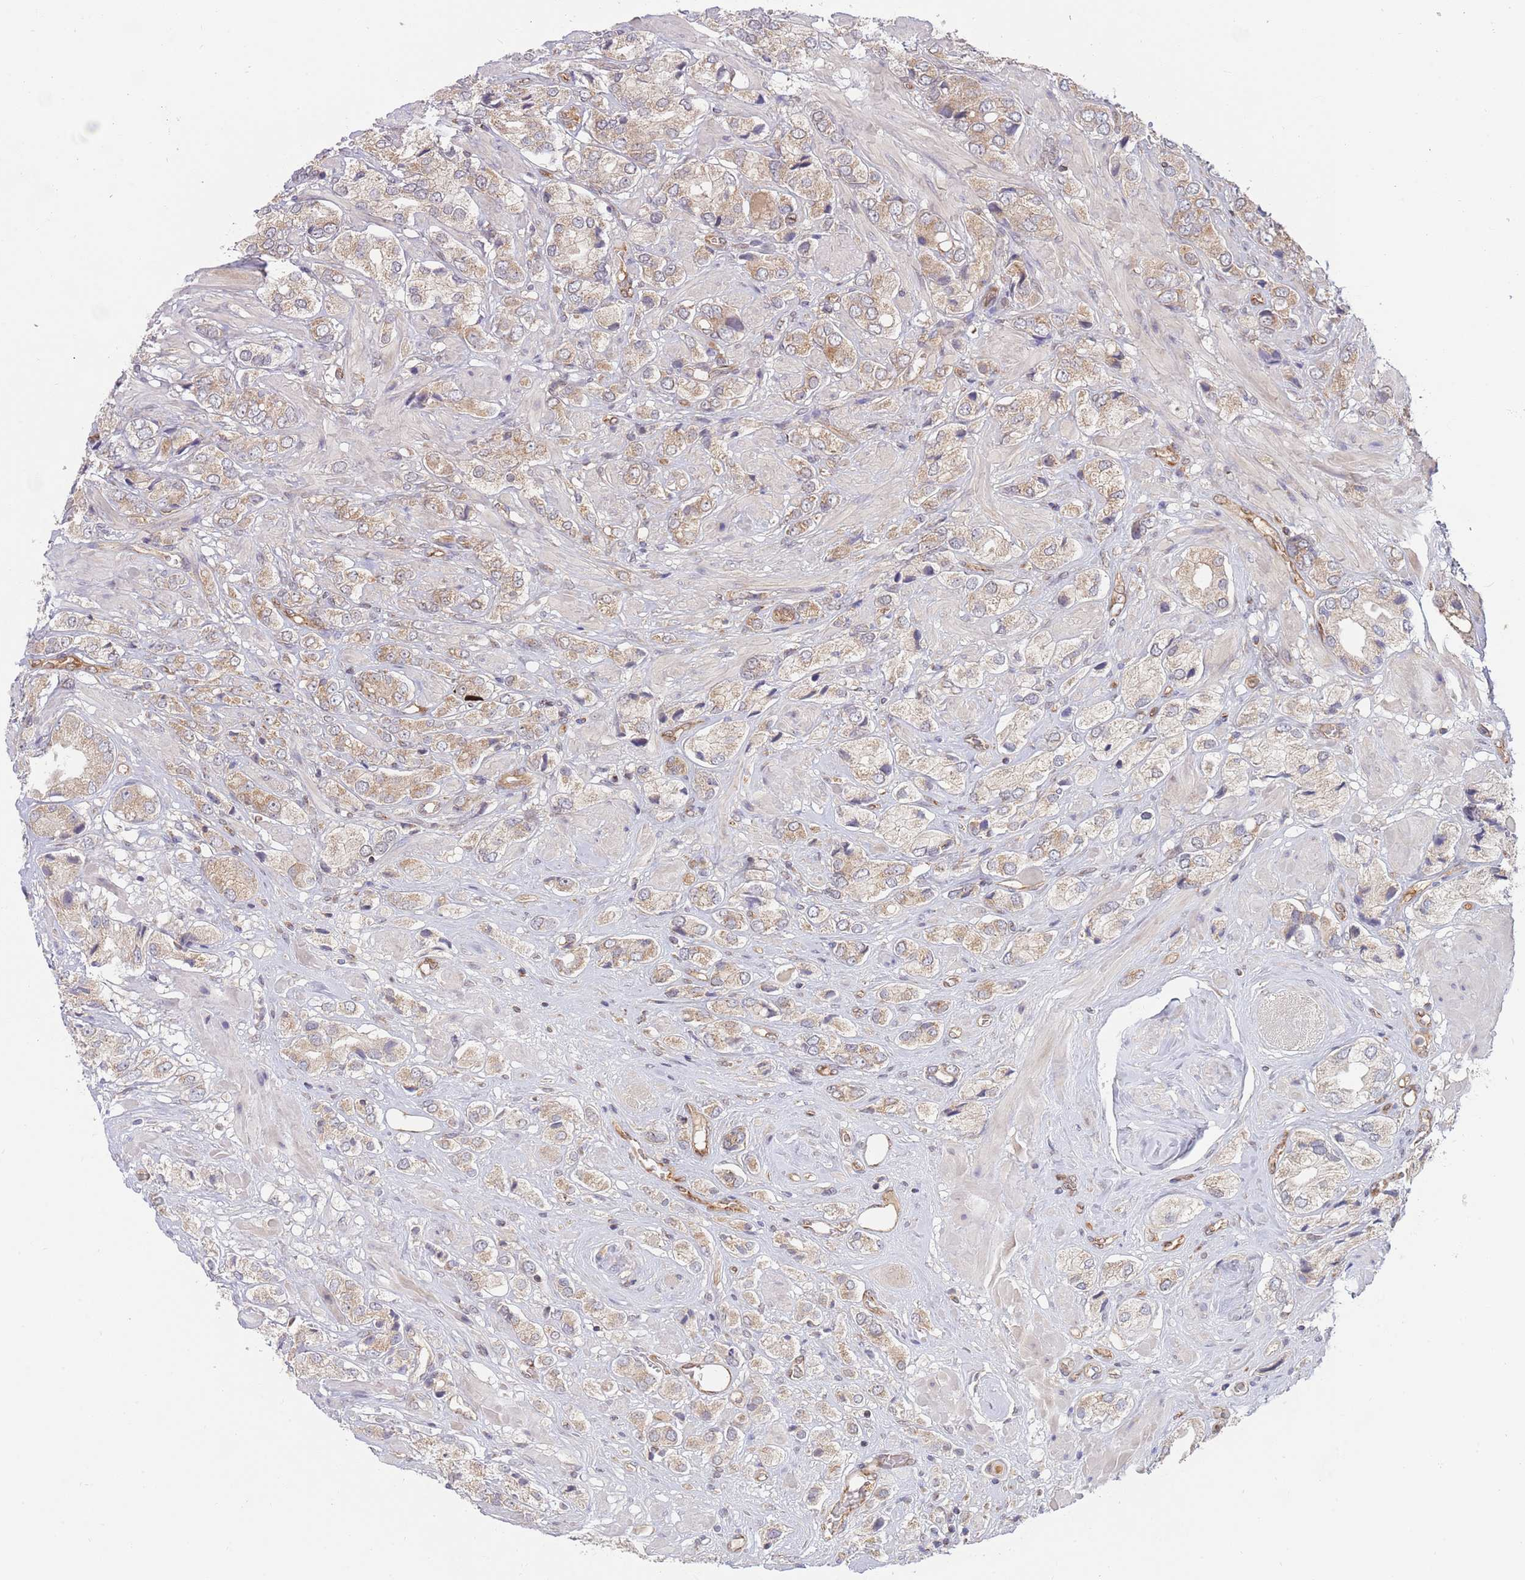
{"staining": {"intensity": "weak", "quantity": "25%-75%", "location": "cytoplasmic/membranous"}, "tissue": "prostate cancer", "cell_type": "Tumor cells", "image_type": "cancer", "snomed": [{"axis": "morphology", "description": "Adenocarcinoma, High grade"}, {"axis": "topography", "description": "Prostate and seminal vesicle, NOS"}], "caption": "High-grade adenocarcinoma (prostate) tissue displays weak cytoplasmic/membranous expression in about 25%-75% of tumor cells The staining is performed using DAB brown chromogen to label protein expression. The nuclei are counter-stained blue using hematoxylin.", "gene": "GUK1", "patient": {"sex": "male", "age": 64}}